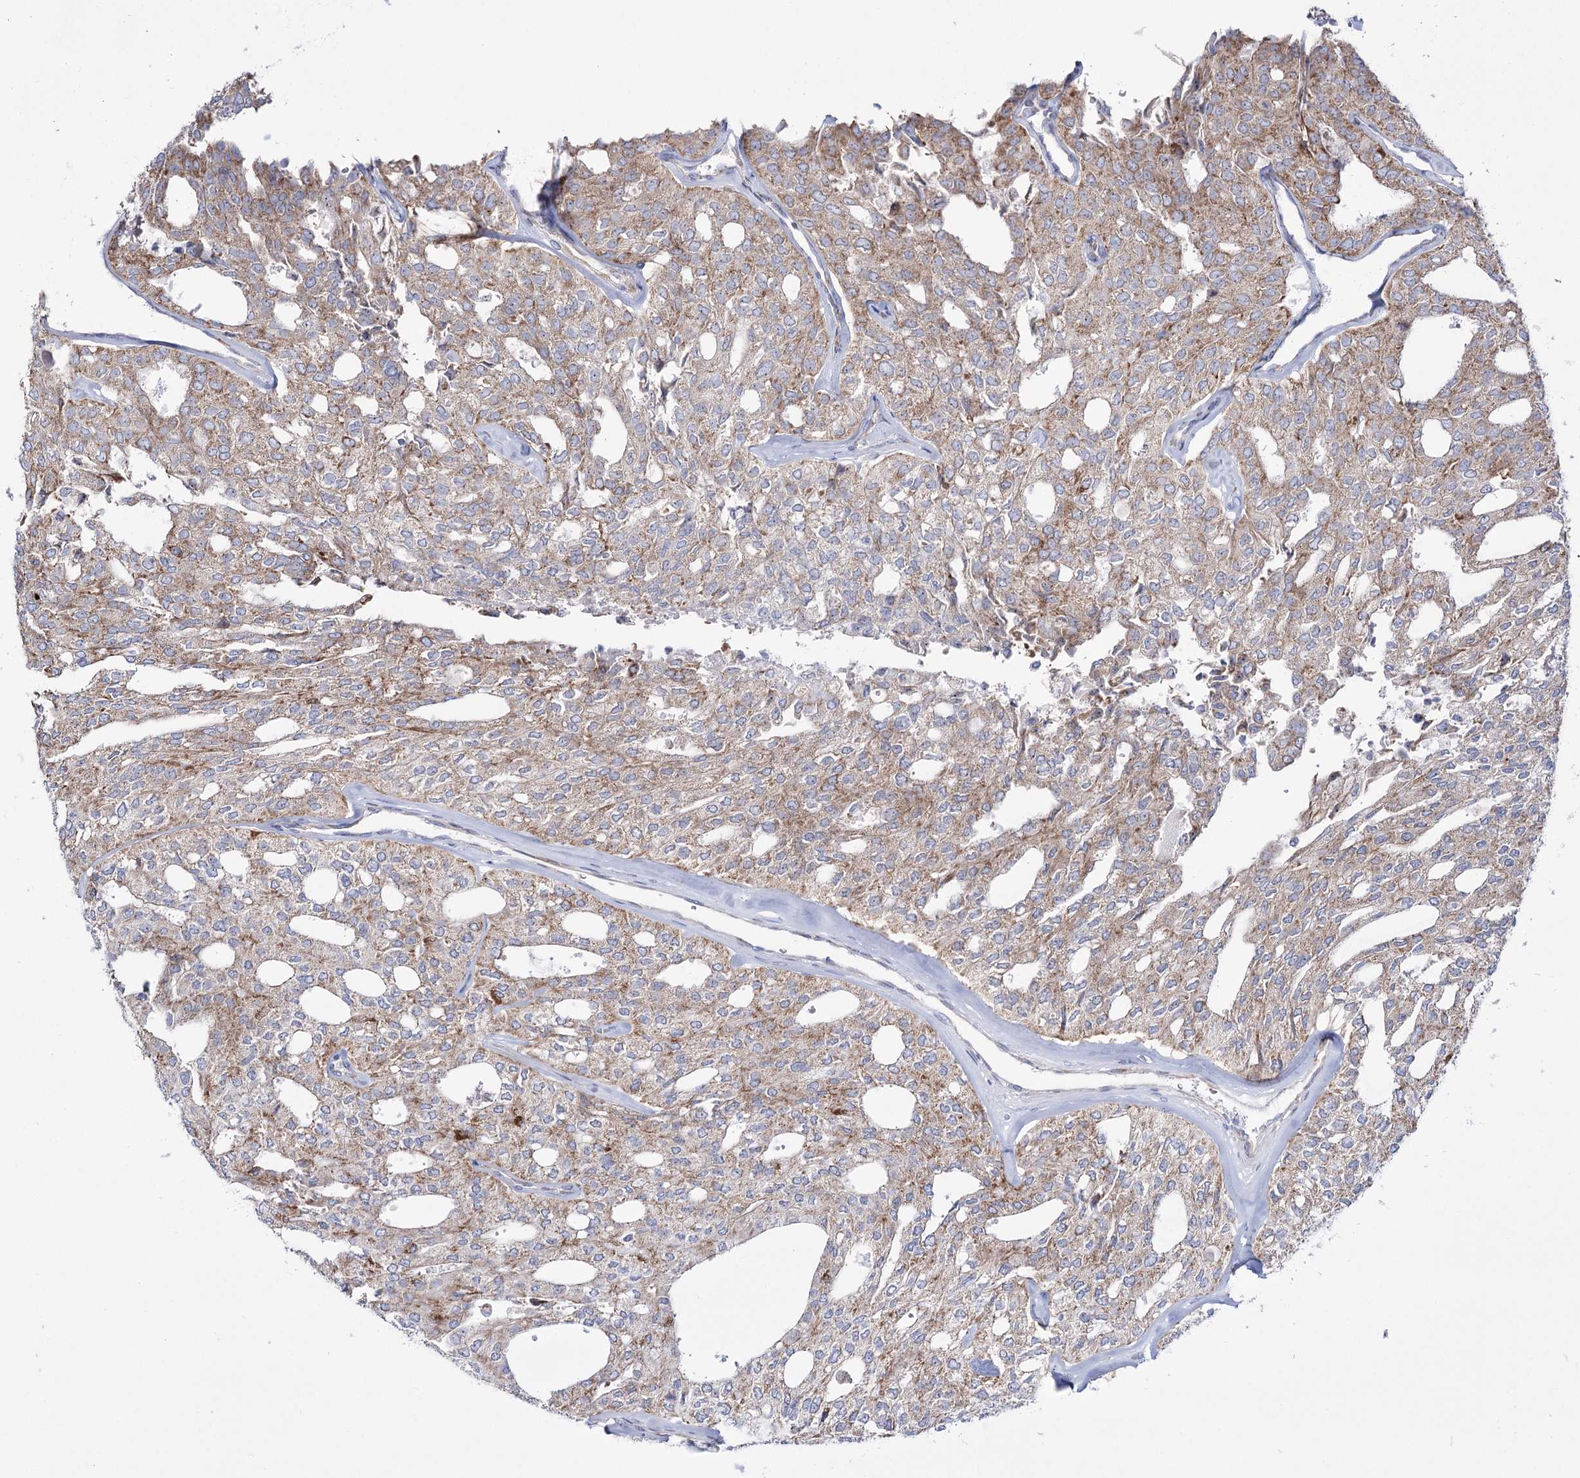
{"staining": {"intensity": "weak", "quantity": "25%-75%", "location": "cytoplasmic/membranous"}, "tissue": "thyroid cancer", "cell_type": "Tumor cells", "image_type": "cancer", "snomed": [{"axis": "morphology", "description": "Follicular adenoma carcinoma, NOS"}, {"axis": "topography", "description": "Thyroid gland"}], "caption": "A photomicrograph of human follicular adenoma carcinoma (thyroid) stained for a protein demonstrates weak cytoplasmic/membranous brown staining in tumor cells.", "gene": "METTL5", "patient": {"sex": "male", "age": 75}}